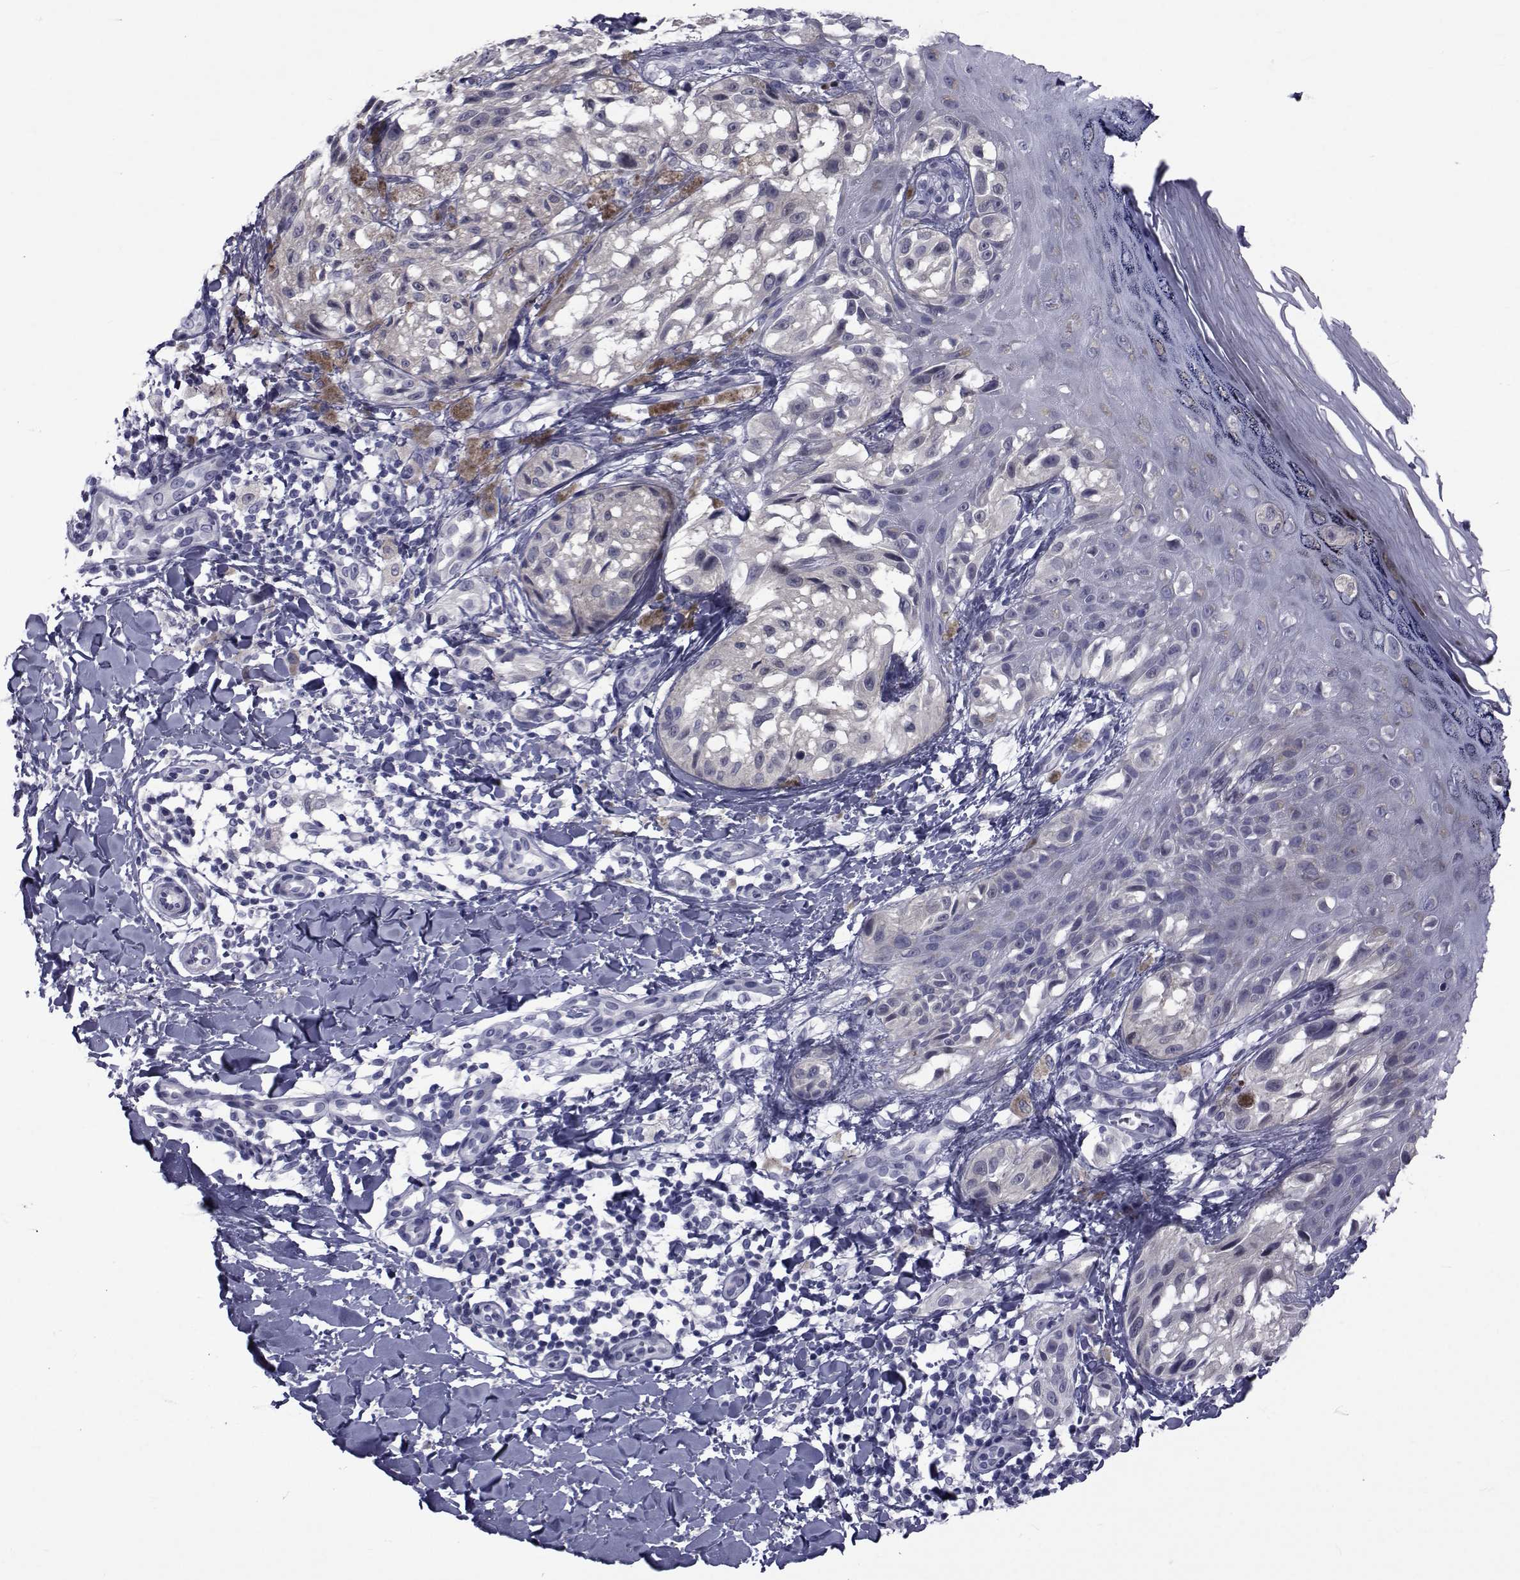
{"staining": {"intensity": "negative", "quantity": "none", "location": "none"}, "tissue": "melanoma", "cell_type": "Tumor cells", "image_type": "cancer", "snomed": [{"axis": "morphology", "description": "Malignant melanoma, NOS"}, {"axis": "topography", "description": "Skin"}], "caption": "High power microscopy histopathology image of an immunohistochemistry histopathology image of melanoma, revealing no significant expression in tumor cells. (Immunohistochemistry, brightfield microscopy, high magnification).", "gene": "GKAP1", "patient": {"sex": "male", "age": 36}}